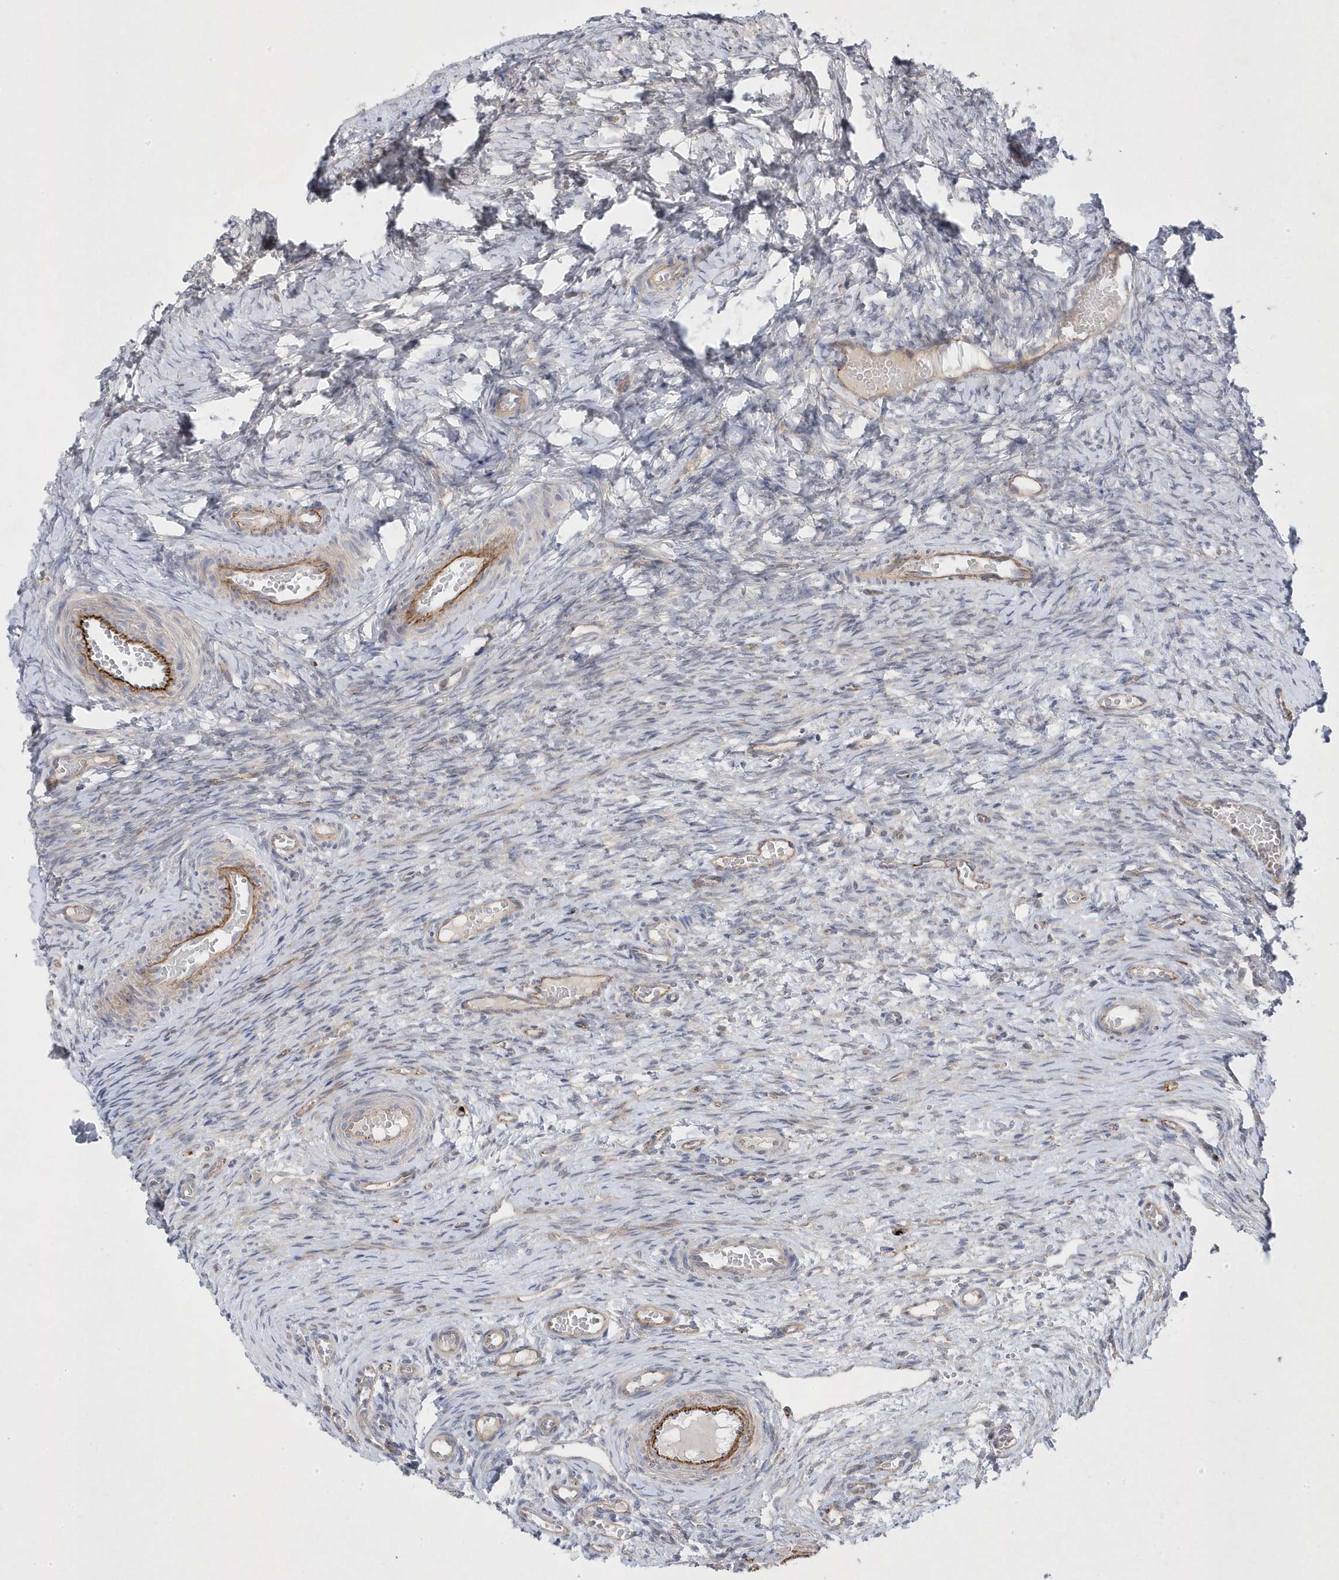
{"staining": {"intensity": "negative", "quantity": "none", "location": "none"}, "tissue": "ovary", "cell_type": "Ovarian stroma cells", "image_type": "normal", "snomed": [{"axis": "morphology", "description": "Adenocarcinoma, NOS"}, {"axis": "topography", "description": "Endometrium"}], "caption": "DAB (3,3'-diaminobenzidine) immunohistochemical staining of unremarkable human ovary displays no significant expression in ovarian stroma cells. (DAB immunohistochemistry visualized using brightfield microscopy, high magnification).", "gene": "ANAPC1", "patient": {"sex": "female", "age": 32}}